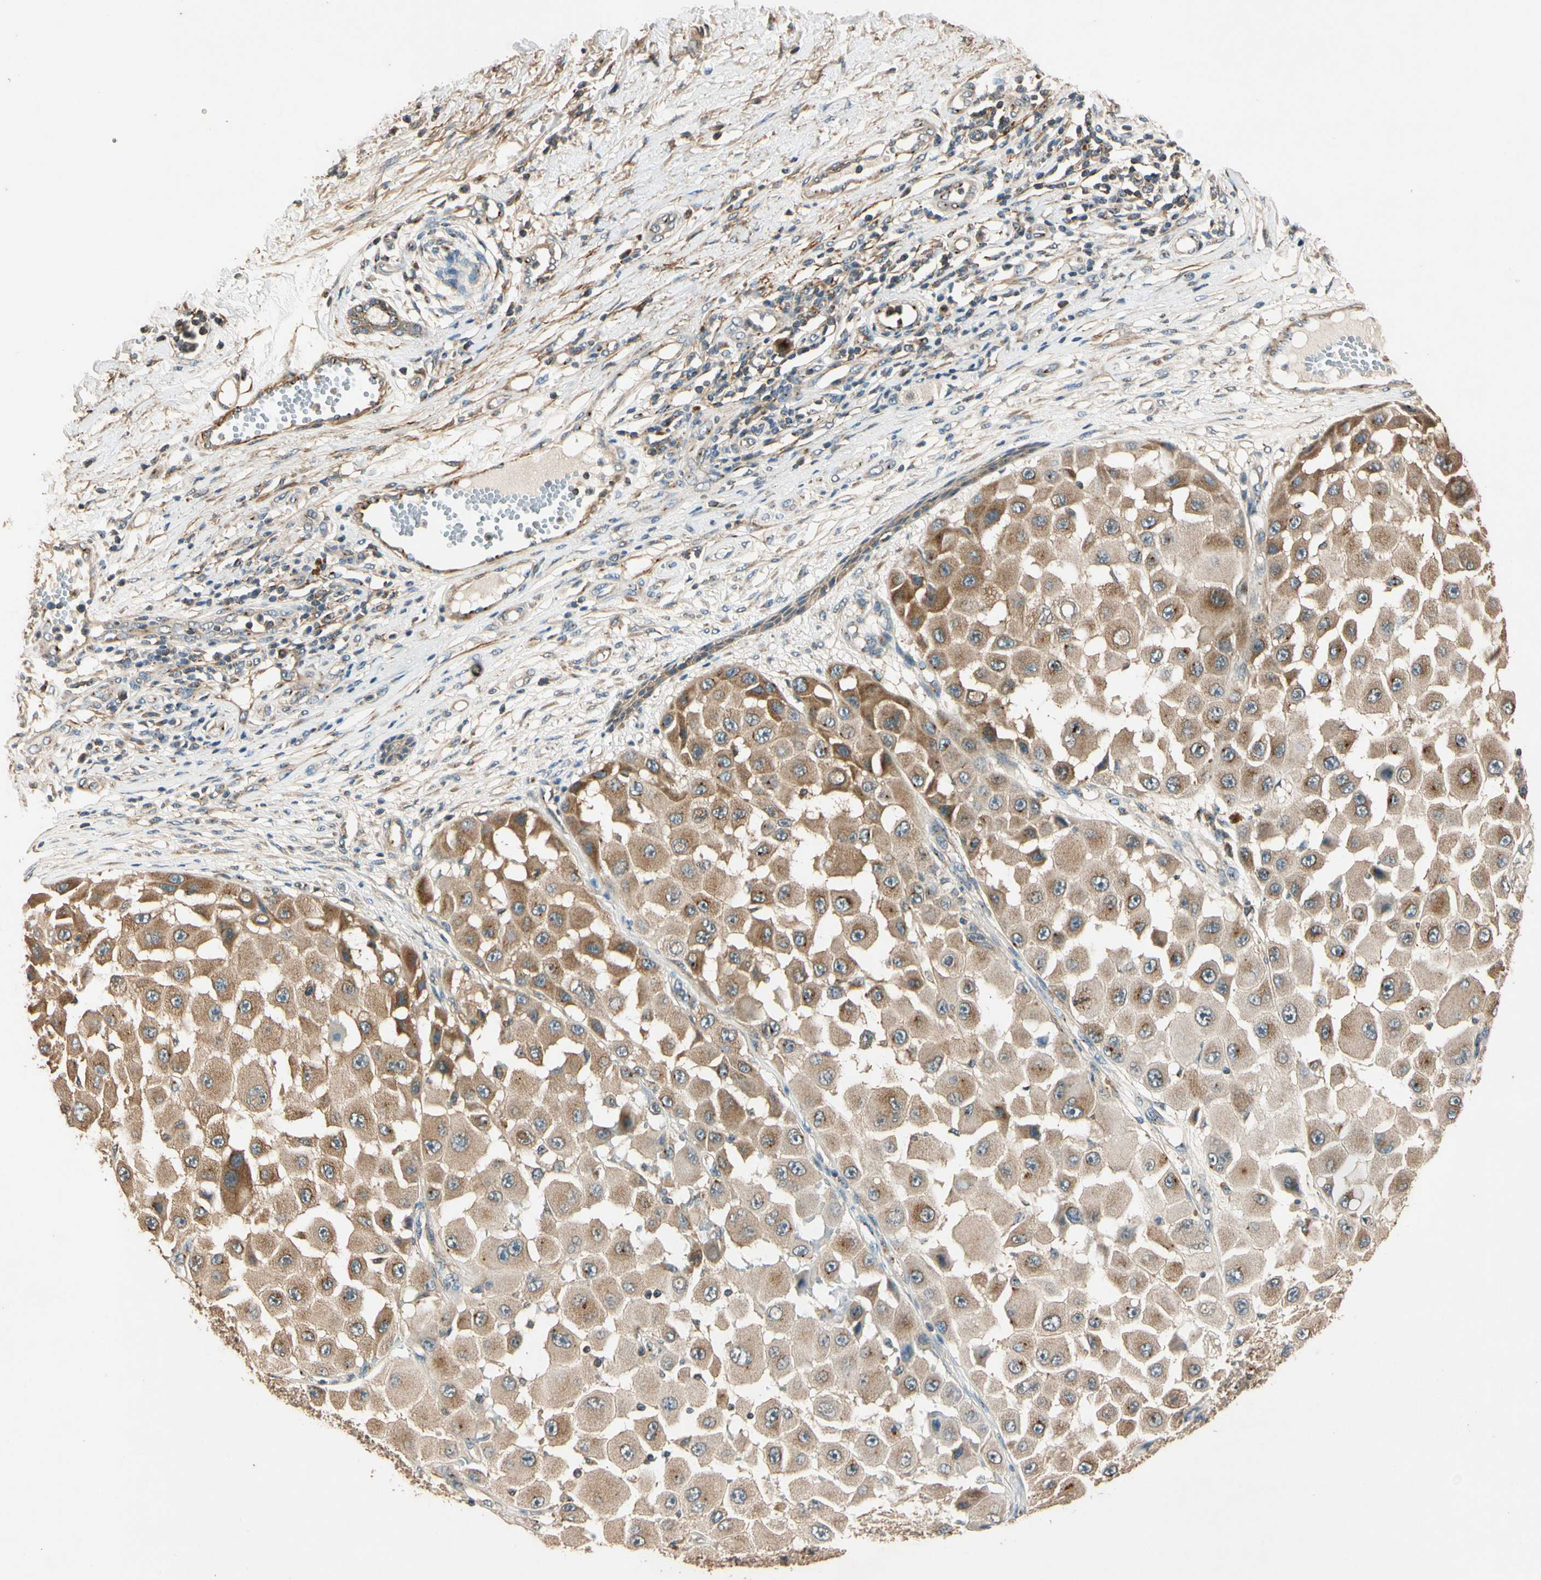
{"staining": {"intensity": "moderate", "quantity": ">75%", "location": "cytoplasmic/membranous"}, "tissue": "melanoma", "cell_type": "Tumor cells", "image_type": "cancer", "snomed": [{"axis": "morphology", "description": "Malignant melanoma, NOS"}, {"axis": "topography", "description": "Skin"}], "caption": "This image shows malignant melanoma stained with IHC to label a protein in brown. The cytoplasmic/membranous of tumor cells show moderate positivity for the protein. Nuclei are counter-stained blue.", "gene": "AKAP9", "patient": {"sex": "female", "age": 81}}